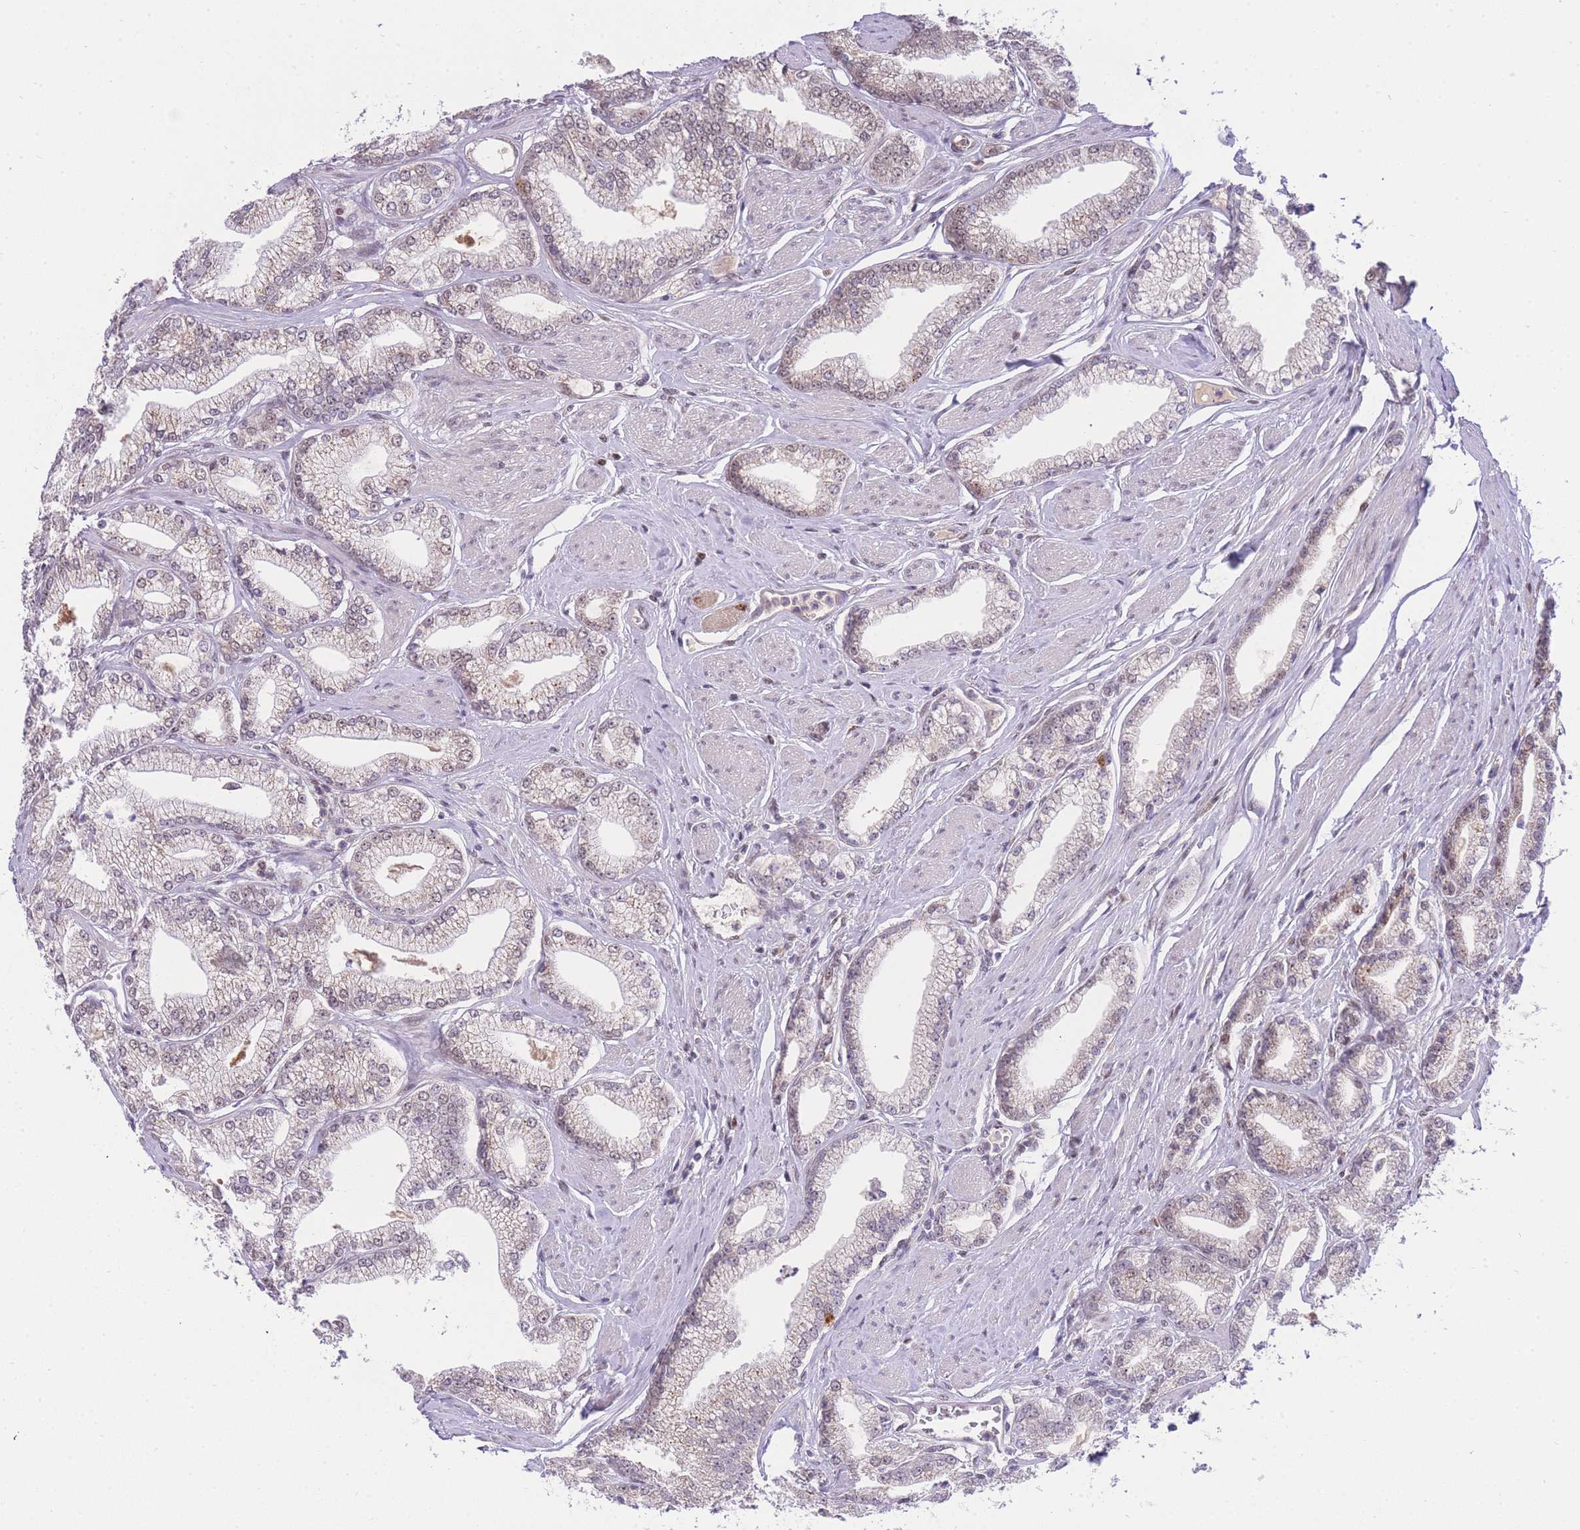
{"staining": {"intensity": "weak", "quantity": "<25%", "location": "nuclear"}, "tissue": "prostate cancer", "cell_type": "Tumor cells", "image_type": "cancer", "snomed": [{"axis": "morphology", "description": "Adenocarcinoma, High grade"}, {"axis": "topography", "description": "Prostate"}], "caption": "Tumor cells show no significant protein staining in prostate cancer. (DAB (3,3'-diaminobenzidine) immunohistochemistry with hematoxylin counter stain).", "gene": "PUS10", "patient": {"sex": "male", "age": 67}}